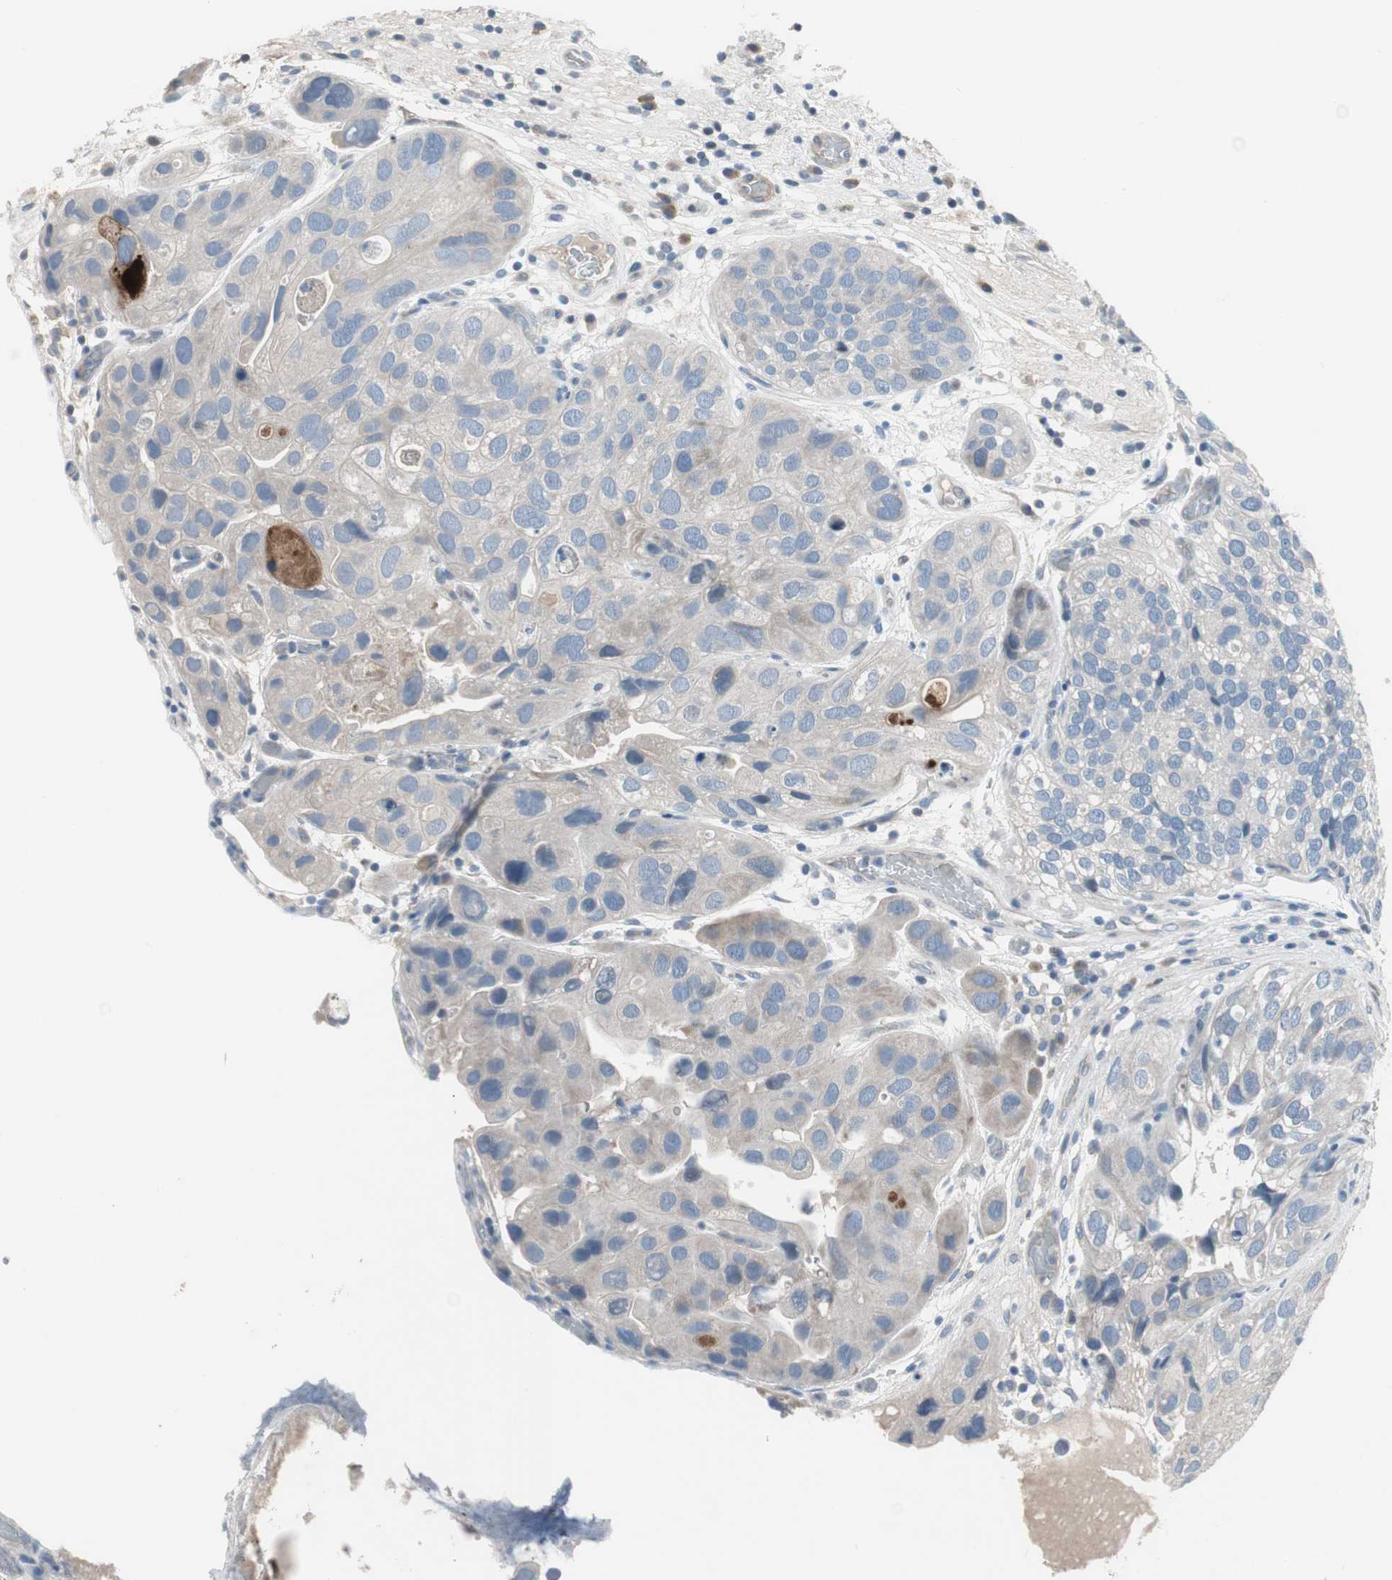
{"staining": {"intensity": "negative", "quantity": "none", "location": "none"}, "tissue": "urothelial cancer", "cell_type": "Tumor cells", "image_type": "cancer", "snomed": [{"axis": "morphology", "description": "Urothelial carcinoma, High grade"}, {"axis": "topography", "description": "Urinary bladder"}], "caption": "Photomicrograph shows no protein positivity in tumor cells of high-grade urothelial carcinoma tissue. (DAB IHC with hematoxylin counter stain).", "gene": "PIGR", "patient": {"sex": "female", "age": 64}}